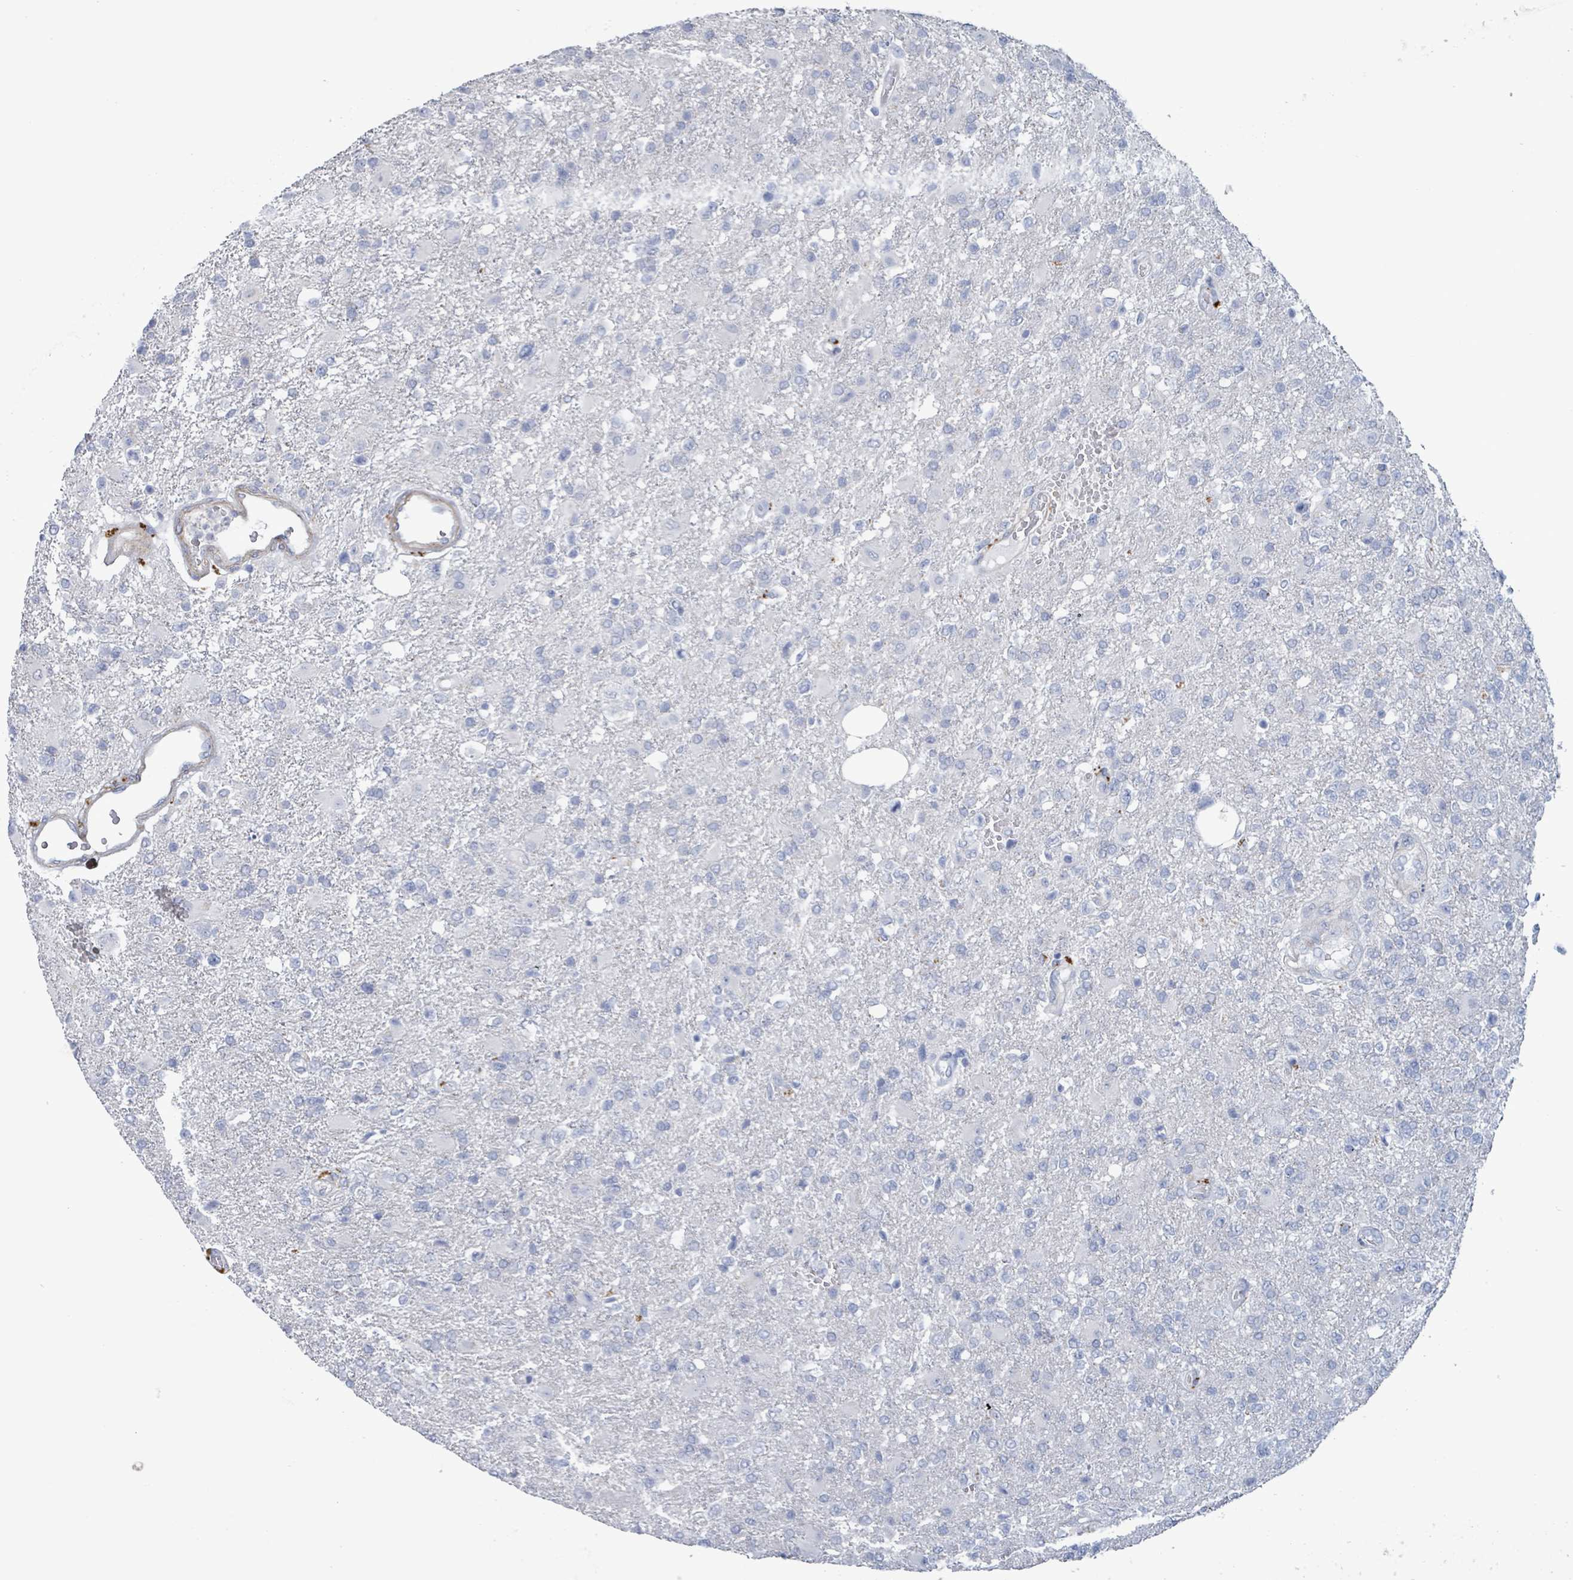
{"staining": {"intensity": "negative", "quantity": "none", "location": "none"}, "tissue": "glioma", "cell_type": "Tumor cells", "image_type": "cancer", "snomed": [{"axis": "morphology", "description": "Glioma, malignant, High grade"}, {"axis": "topography", "description": "Brain"}], "caption": "Immunohistochemistry (IHC) histopathology image of glioma stained for a protein (brown), which exhibits no staining in tumor cells. Brightfield microscopy of immunohistochemistry (IHC) stained with DAB (brown) and hematoxylin (blue), captured at high magnification.", "gene": "PKLR", "patient": {"sex": "male", "age": 56}}